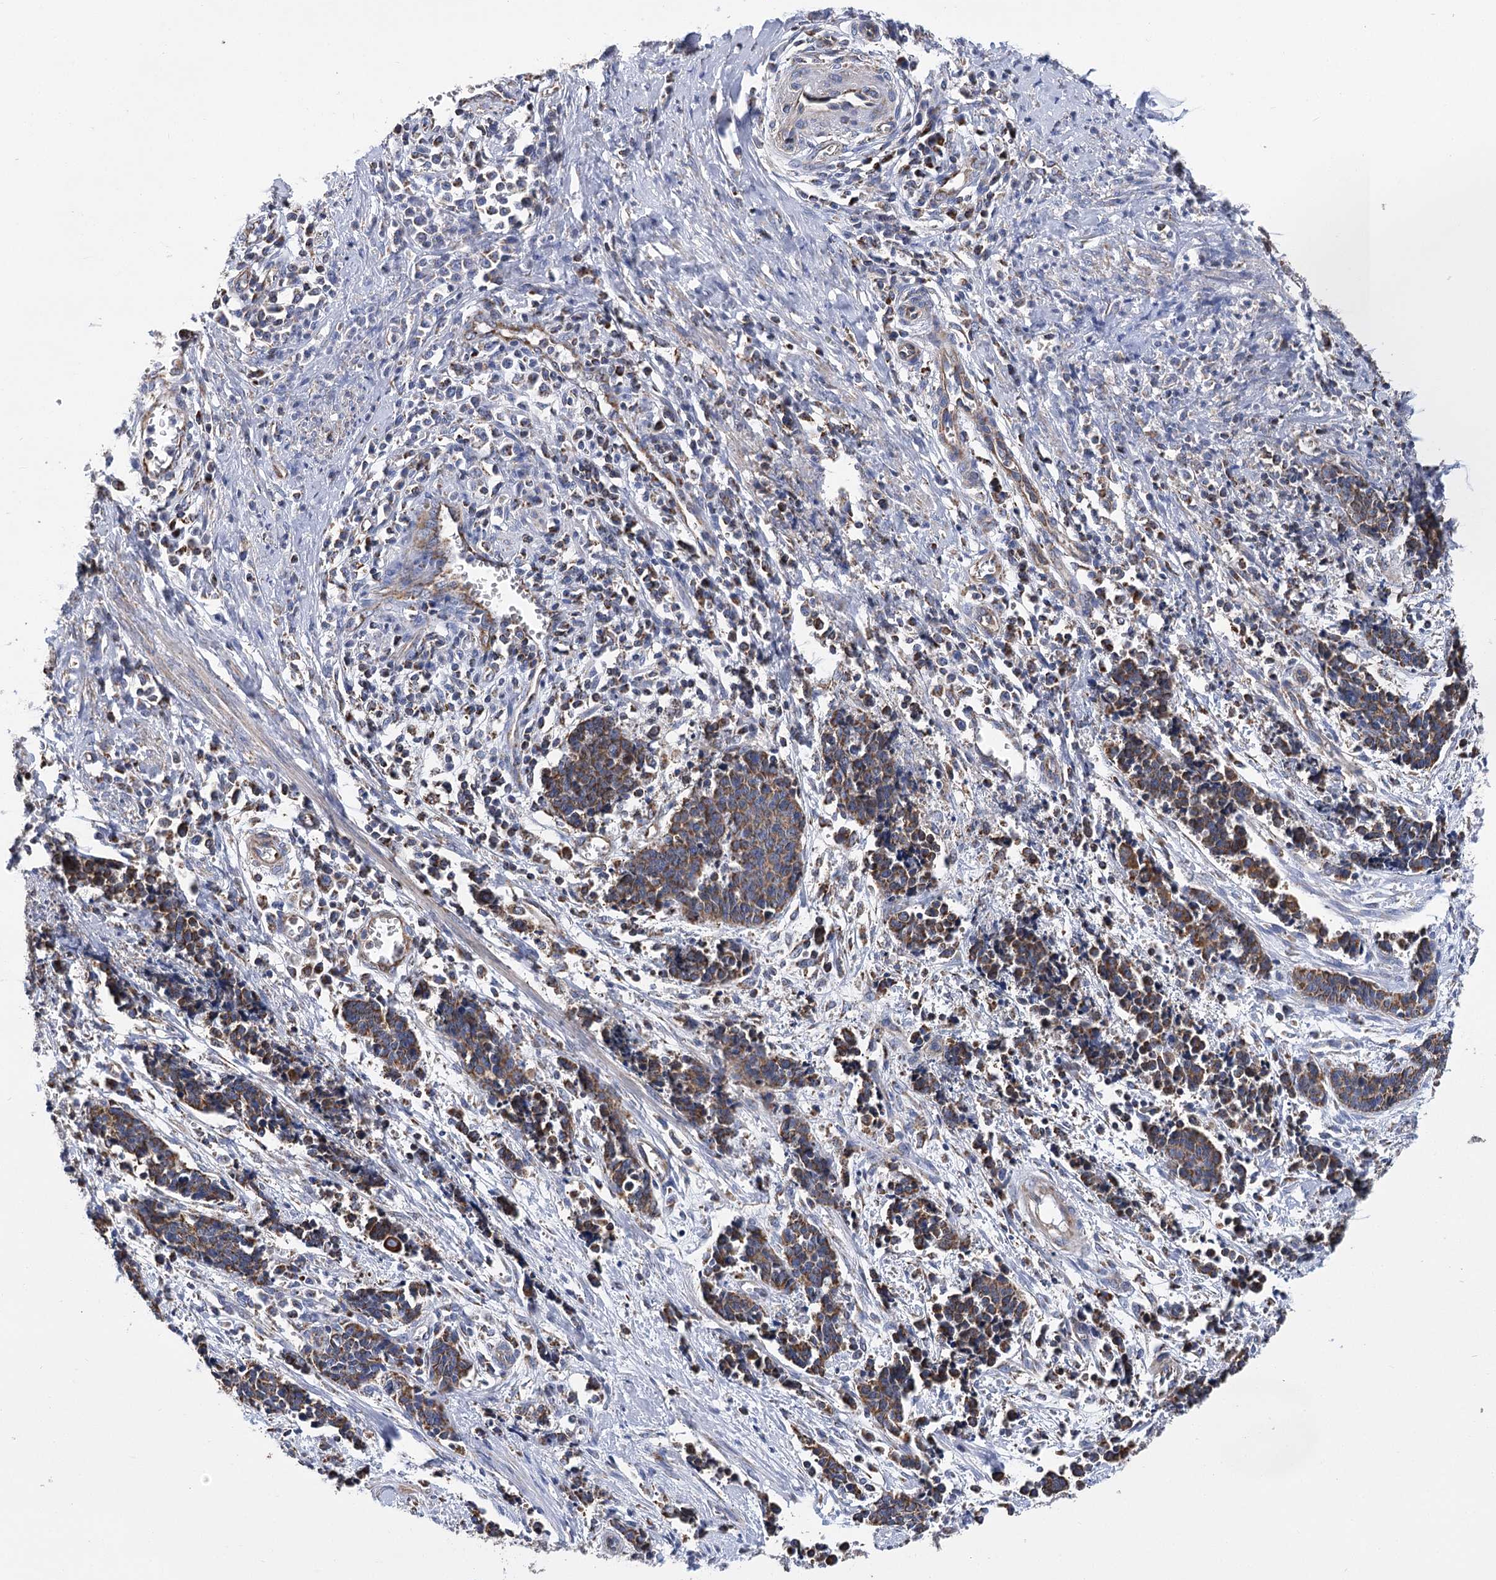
{"staining": {"intensity": "moderate", "quantity": ">75%", "location": "cytoplasmic/membranous"}, "tissue": "cervical cancer", "cell_type": "Tumor cells", "image_type": "cancer", "snomed": [{"axis": "morphology", "description": "Squamous cell carcinoma, NOS"}, {"axis": "topography", "description": "Cervix"}], "caption": "A micrograph of squamous cell carcinoma (cervical) stained for a protein exhibits moderate cytoplasmic/membranous brown staining in tumor cells.", "gene": "CCDC73", "patient": {"sex": "female", "age": 35}}